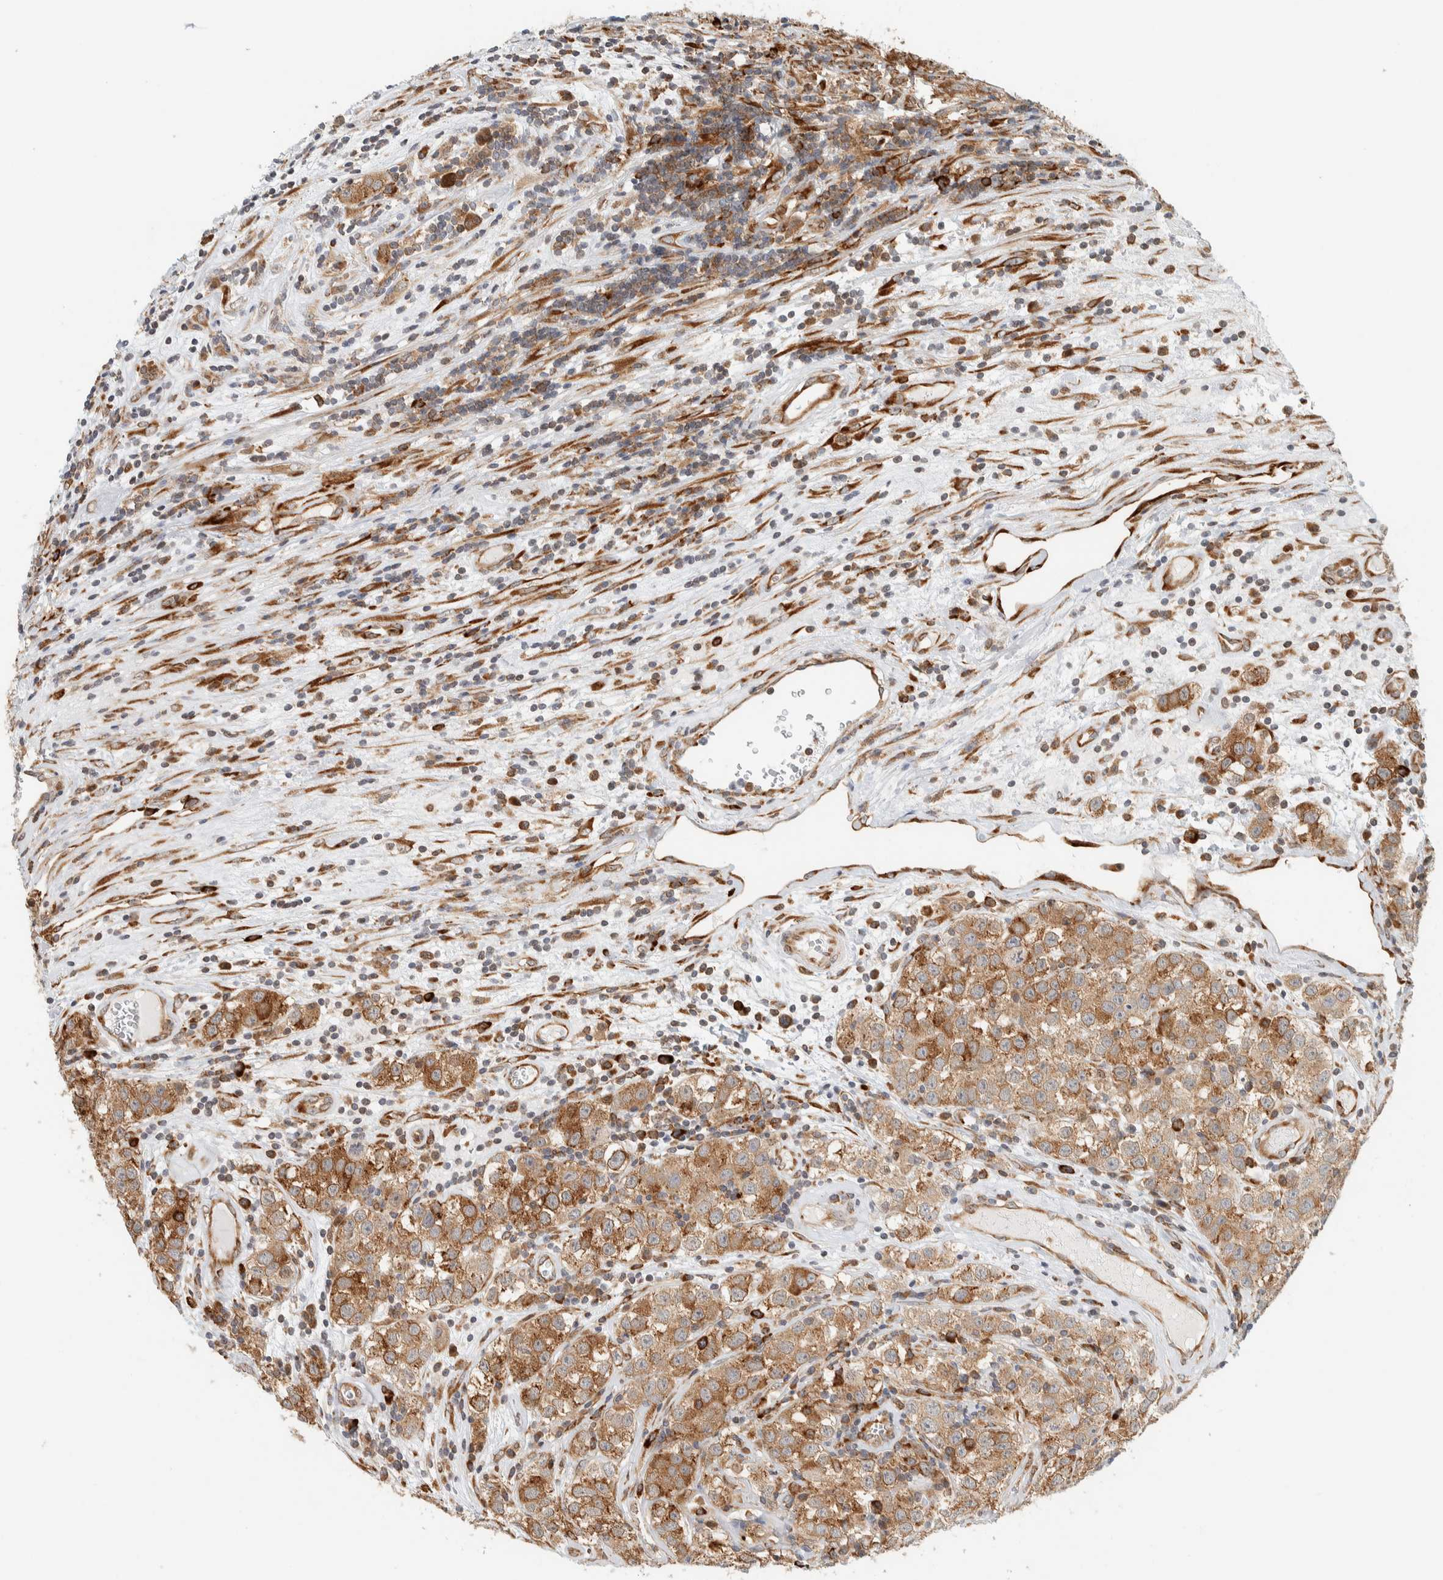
{"staining": {"intensity": "moderate", "quantity": ">75%", "location": "cytoplasmic/membranous"}, "tissue": "testis cancer", "cell_type": "Tumor cells", "image_type": "cancer", "snomed": [{"axis": "morphology", "description": "Seminoma, NOS"}, {"axis": "morphology", "description": "Carcinoma, Embryonal, NOS"}, {"axis": "topography", "description": "Testis"}], "caption": "This is a micrograph of immunohistochemistry (IHC) staining of testis cancer, which shows moderate positivity in the cytoplasmic/membranous of tumor cells.", "gene": "LLGL2", "patient": {"sex": "male", "age": 43}}